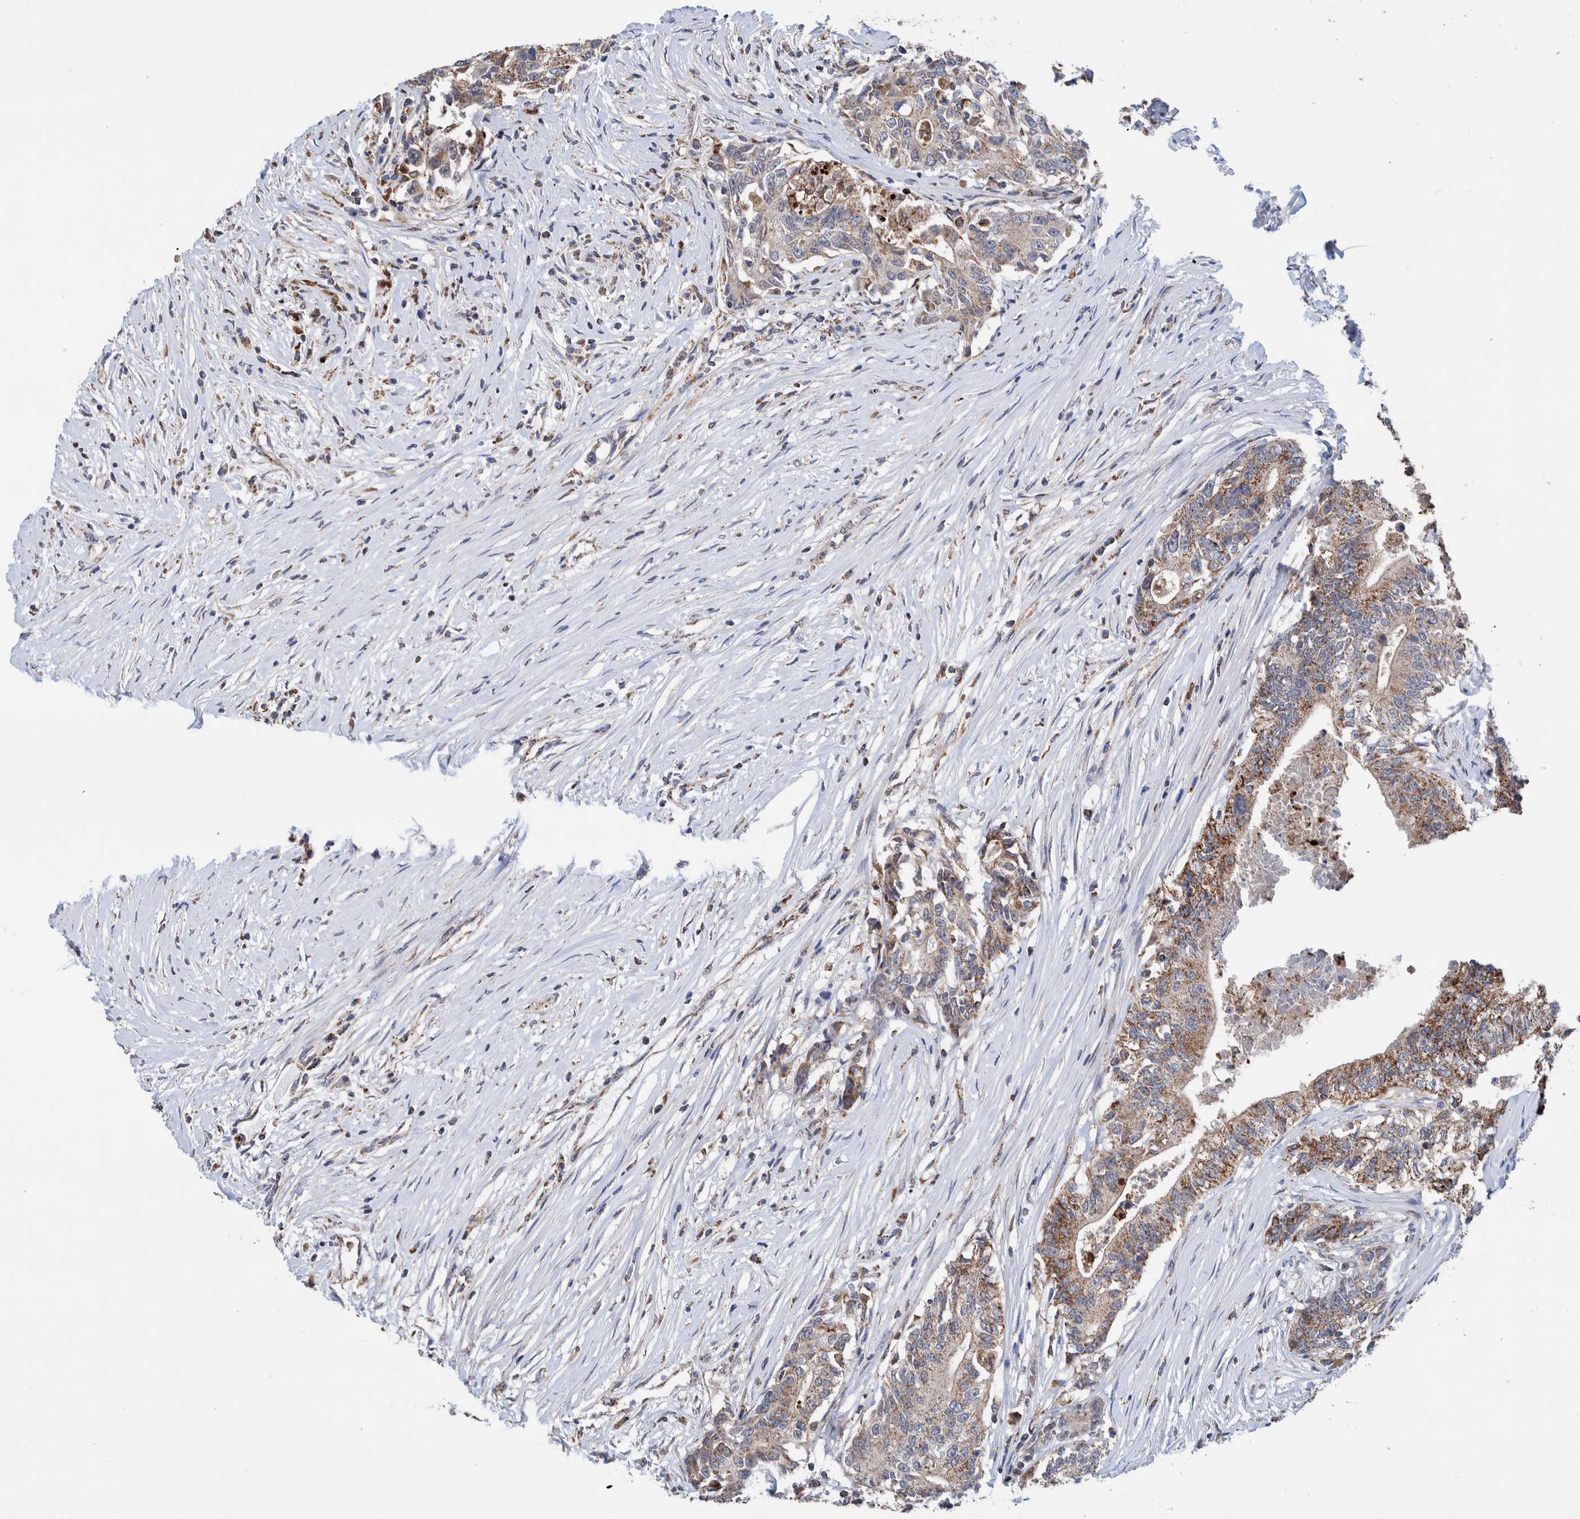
{"staining": {"intensity": "moderate", "quantity": ">75%", "location": "cytoplasmic/membranous"}, "tissue": "colorectal cancer", "cell_type": "Tumor cells", "image_type": "cancer", "snomed": [{"axis": "morphology", "description": "Adenocarcinoma, NOS"}, {"axis": "topography", "description": "Colon"}], "caption": "Moderate cytoplasmic/membranous expression for a protein is present in about >75% of tumor cells of colorectal adenocarcinoma using IHC.", "gene": "DECR1", "patient": {"sex": "female", "age": 77}}